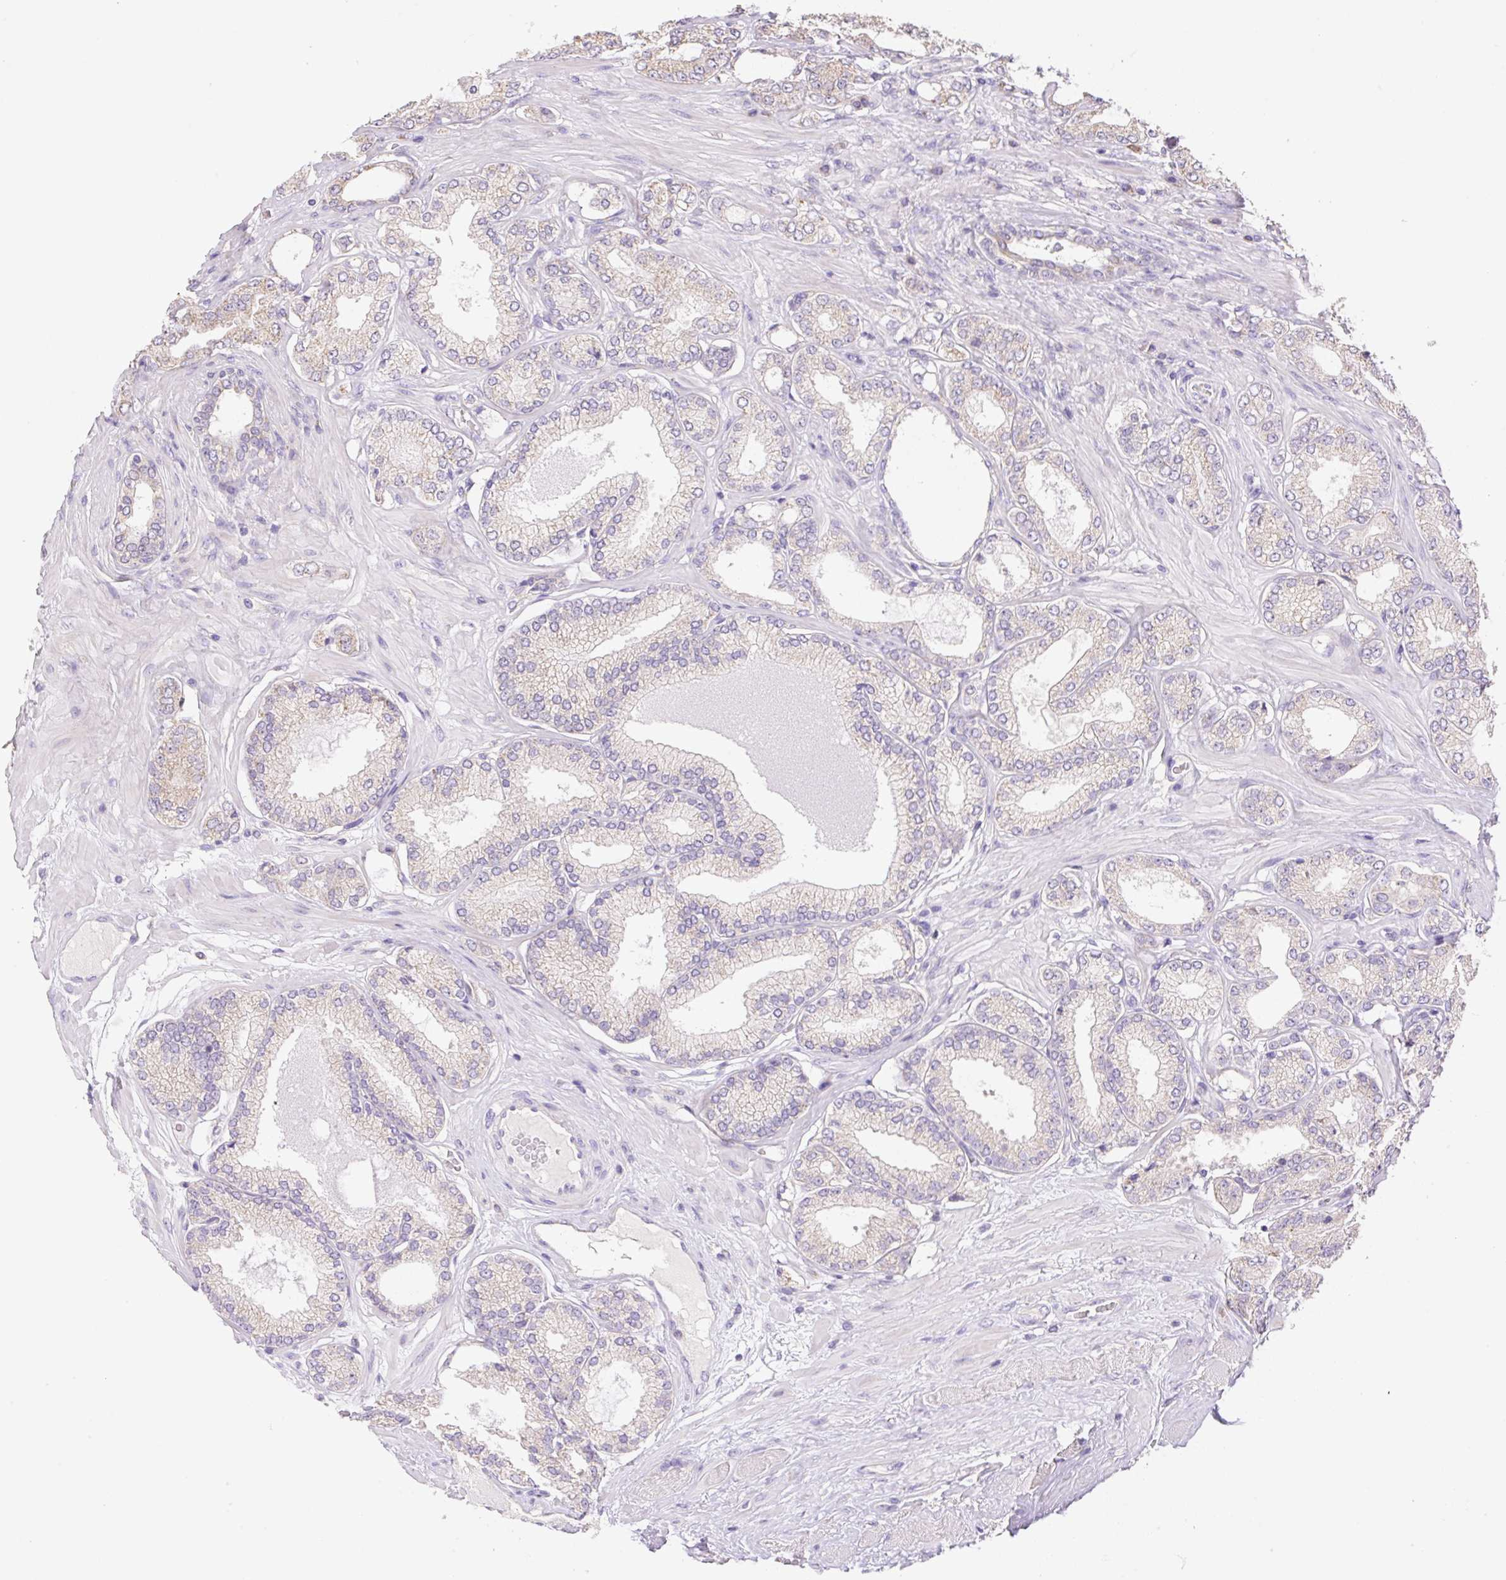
{"staining": {"intensity": "weak", "quantity": "<25%", "location": "cytoplasmic/membranous"}, "tissue": "prostate cancer", "cell_type": "Tumor cells", "image_type": "cancer", "snomed": [{"axis": "morphology", "description": "Adenocarcinoma, High grade"}, {"axis": "topography", "description": "Prostate"}], "caption": "Immunohistochemistry (IHC) micrograph of human prostate high-grade adenocarcinoma stained for a protein (brown), which exhibits no staining in tumor cells.", "gene": "COPZ2", "patient": {"sex": "male", "age": 68}}